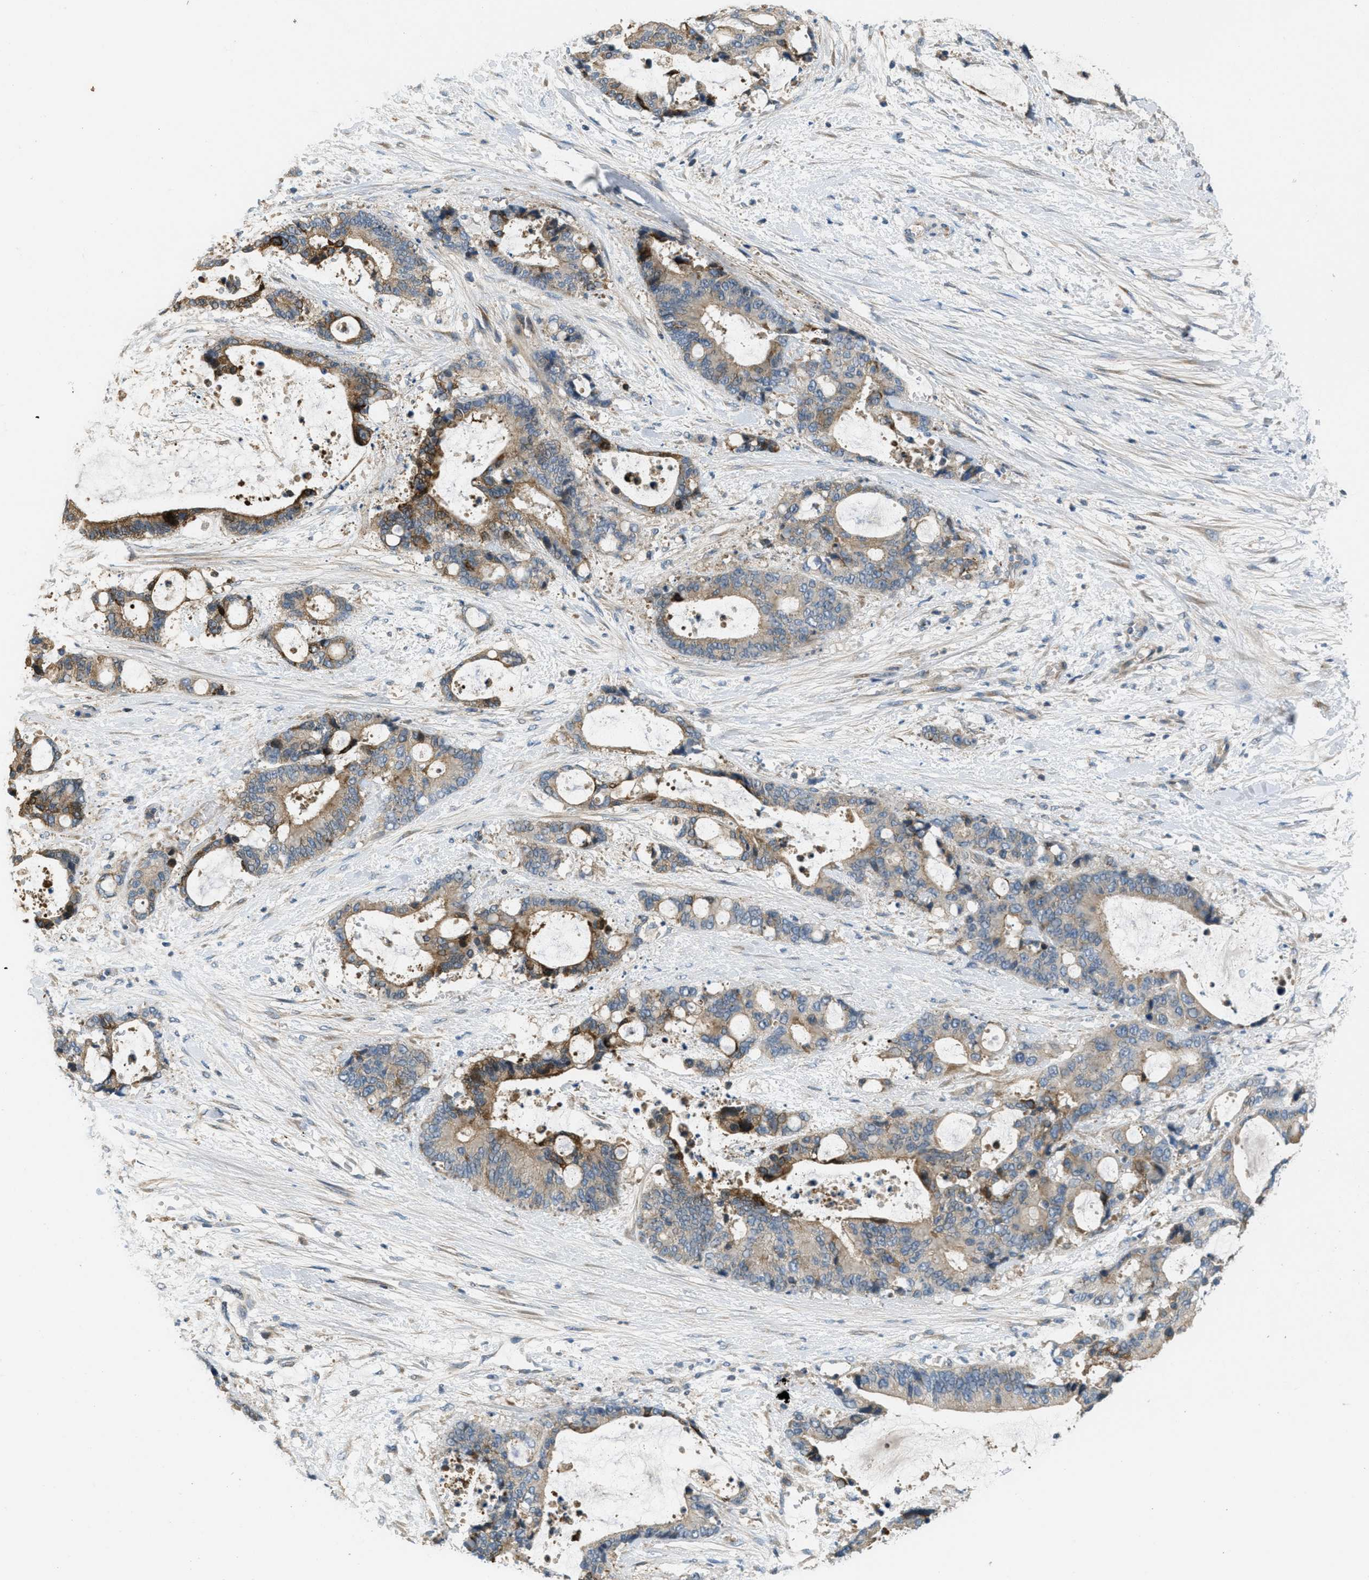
{"staining": {"intensity": "weak", "quantity": ">75%", "location": "cytoplasmic/membranous"}, "tissue": "liver cancer", "cell_type": "Tumor cells", "image_type": "cancer", "snomed": [{"axis": "morphology", "description": "Normal tissue, NOS"}, {"axis": "morphology", "description": "Cholangiocarcinoma"}, {"axis": "topography", "description": "Liver"}, {"axis": "topography", "description": "Peripheral nerve tissue"}], "caption": "Weak cytoplasmic/membranous protein expression is seen in approximately >75% of tumor cells in liver cancer (cholangiocarcinoma).", "gene": "ADCY6", "patient": {"sex": "female", "age": 73}}